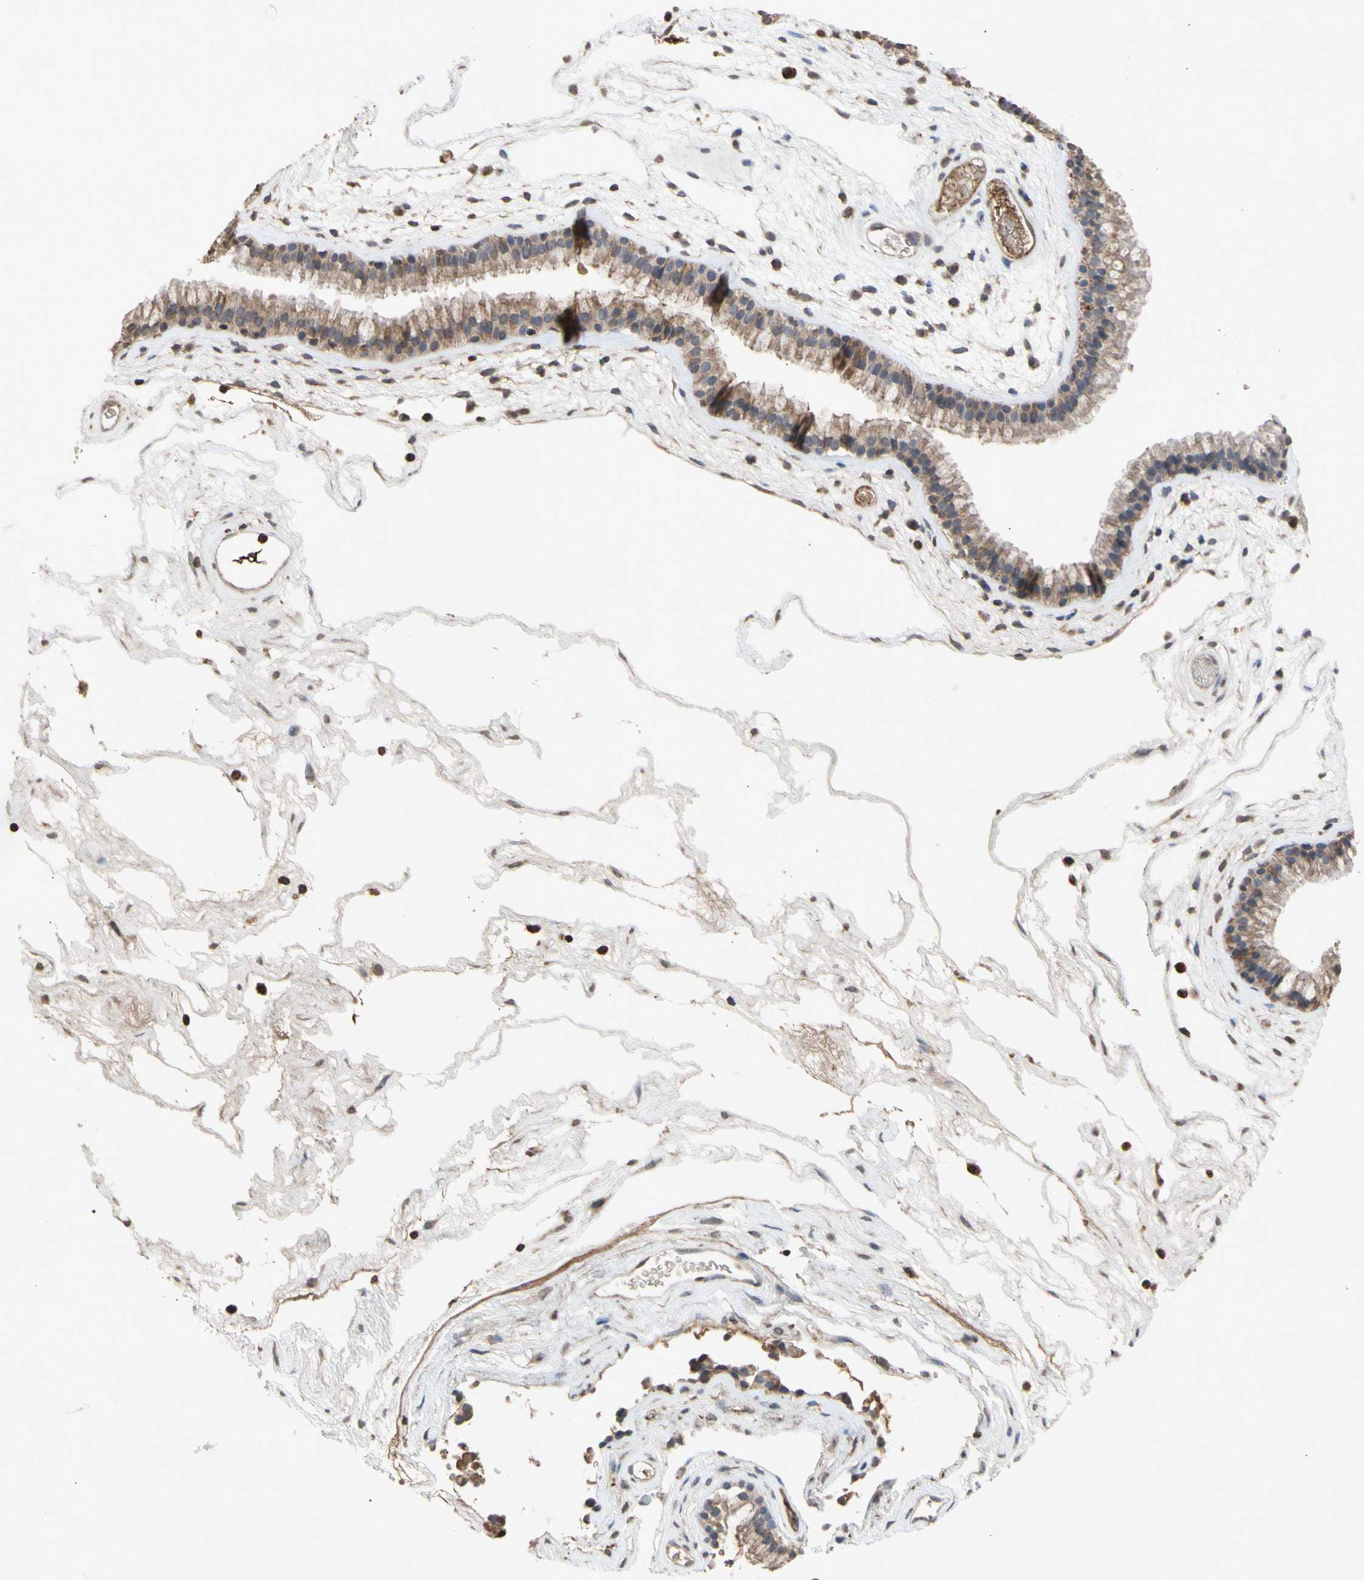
{"staining": {"intensity": "moderate", "quantity": ">75%", "location": "cytoplasmic/membranous"}, "tissue": "nasopharynx", "cell_type": "Respiratory epithelial cells", "image_type": "normal", "snomed": [{"axis": "morphology", "description": "Normal tissue, NOS"}, {"axis": "morphology", "description": "Inflammation, NOS"}, {"axis": "topography", "description": "Nasopharynx"}], "caption": "Human nasopharynx stained for a protein (brown) shows moderate cytoplasmic/membranous positive expression in about >75% of respiratory epithelial cells.", "gene": "NECTIN3", "patient": {"sex": "male", "age": 48}}